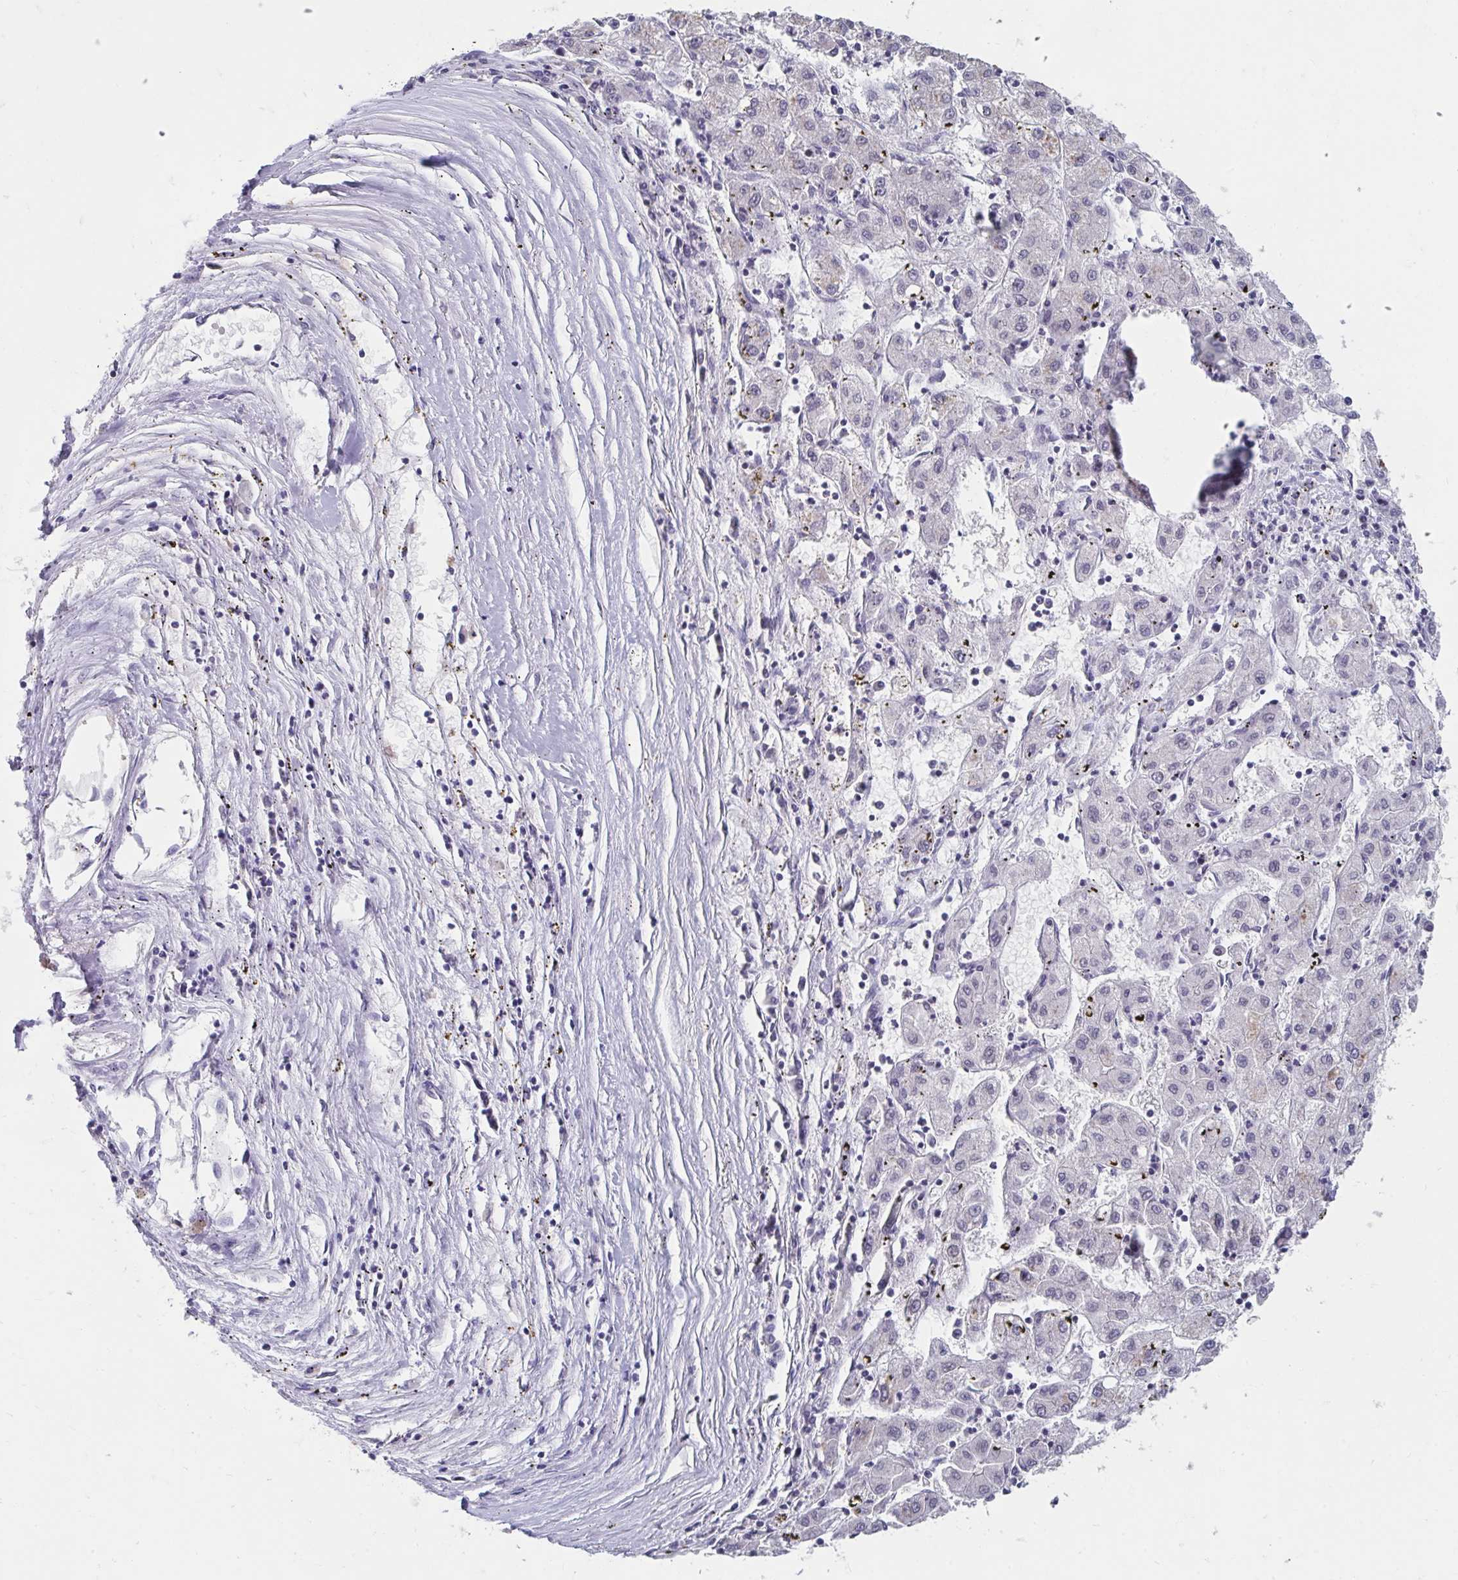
{"staining": {"intensity": "negative", "quantity": "none", "location": "none"}, "tissue": "liver cancer", "cell_type": "Tumor cells", "image_type": "cancer", "snomed": [{"axis": "morphology", "description": "Carcinoma, Hepatocellular, NOS"}, {"axis": "topography", "description": "Liver"}], "caption": "DAB immunohistochemical staining of human hepatocellular carcinoma (liver) shows no significant positivity in tumor cells.", "gene": "NUP133", "patient": {"sex": "male", "age": 72}}